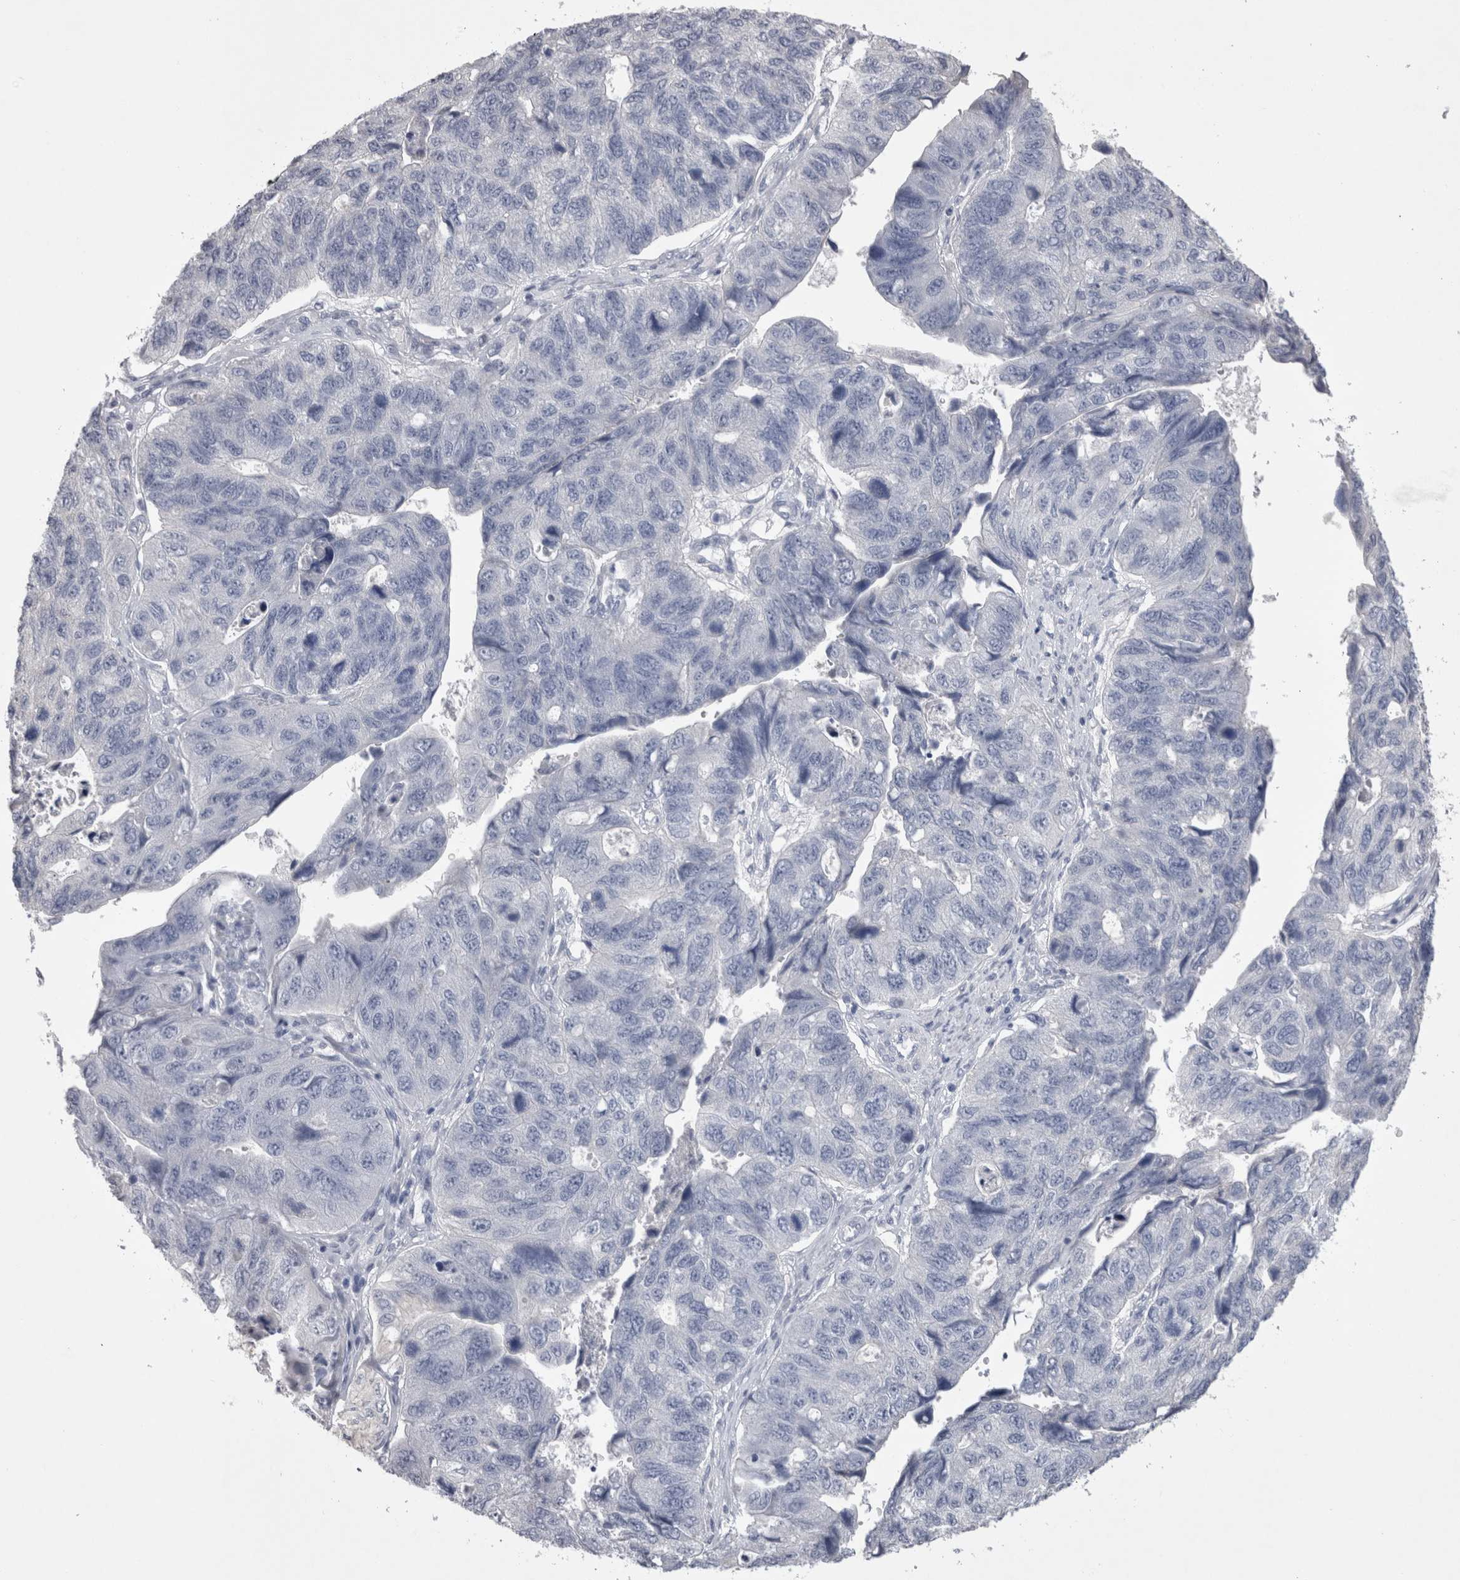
{"staining": {"intensity": "negative", "quantity": "none", "location": "none"}, "tissue": "stomach cancer", "cell_type": "Tumor cells", "image_type": "cancer", "snomed": [{"axis": "morphology", "description": "Adenocarcinoma, NOS"}, {"axis": "topography", "description": "Stomach"}], "caption": "Stomach cancer (adenocarcinoma) was stained to show a protein in brown. There is no significant positivity in tumor cells. Nuclei are stained in blue.", "gene": "ADAM2", "patient": {"sex": "male", "age": 59}}